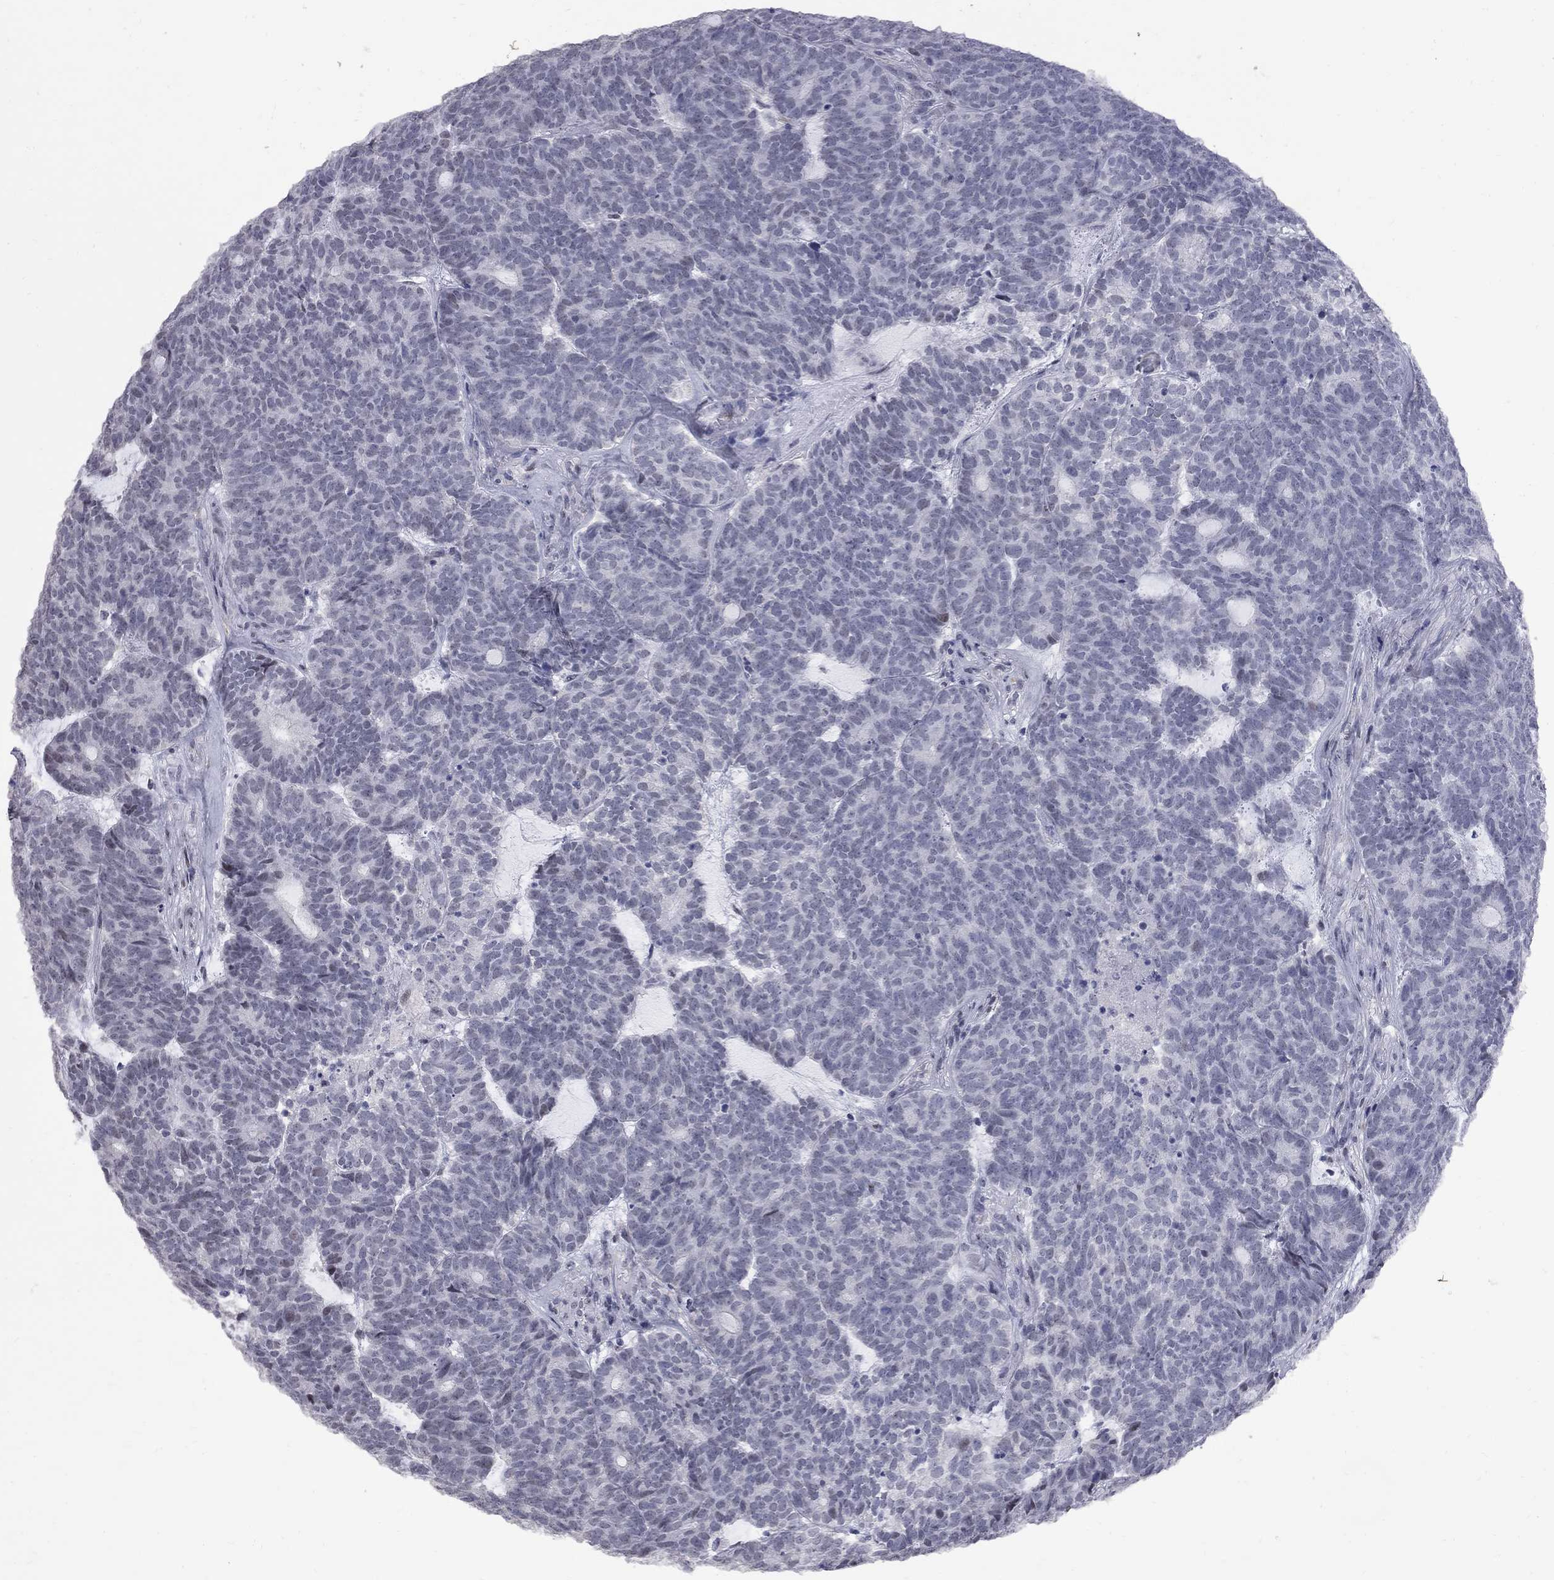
{"staining": {"intensity": "weak", "quantity": "<25%", "location": "nuclear"}, "tissue": "head and neck cancer", "cell_type": "Tumor cells", "image_type": "cancer", "snomed": [{"axis": "morphology", "description": "Adenocarcinoma, NOS"}, {"axis": "topography", "description": "Head-Neck"}], "caption": "Immunohistochemical staining of human head and neck cancer demonstrates no significant positivity in tumor cells.", "gene": "ZNF154", "patient": {"sex": "female", "age": 81}}